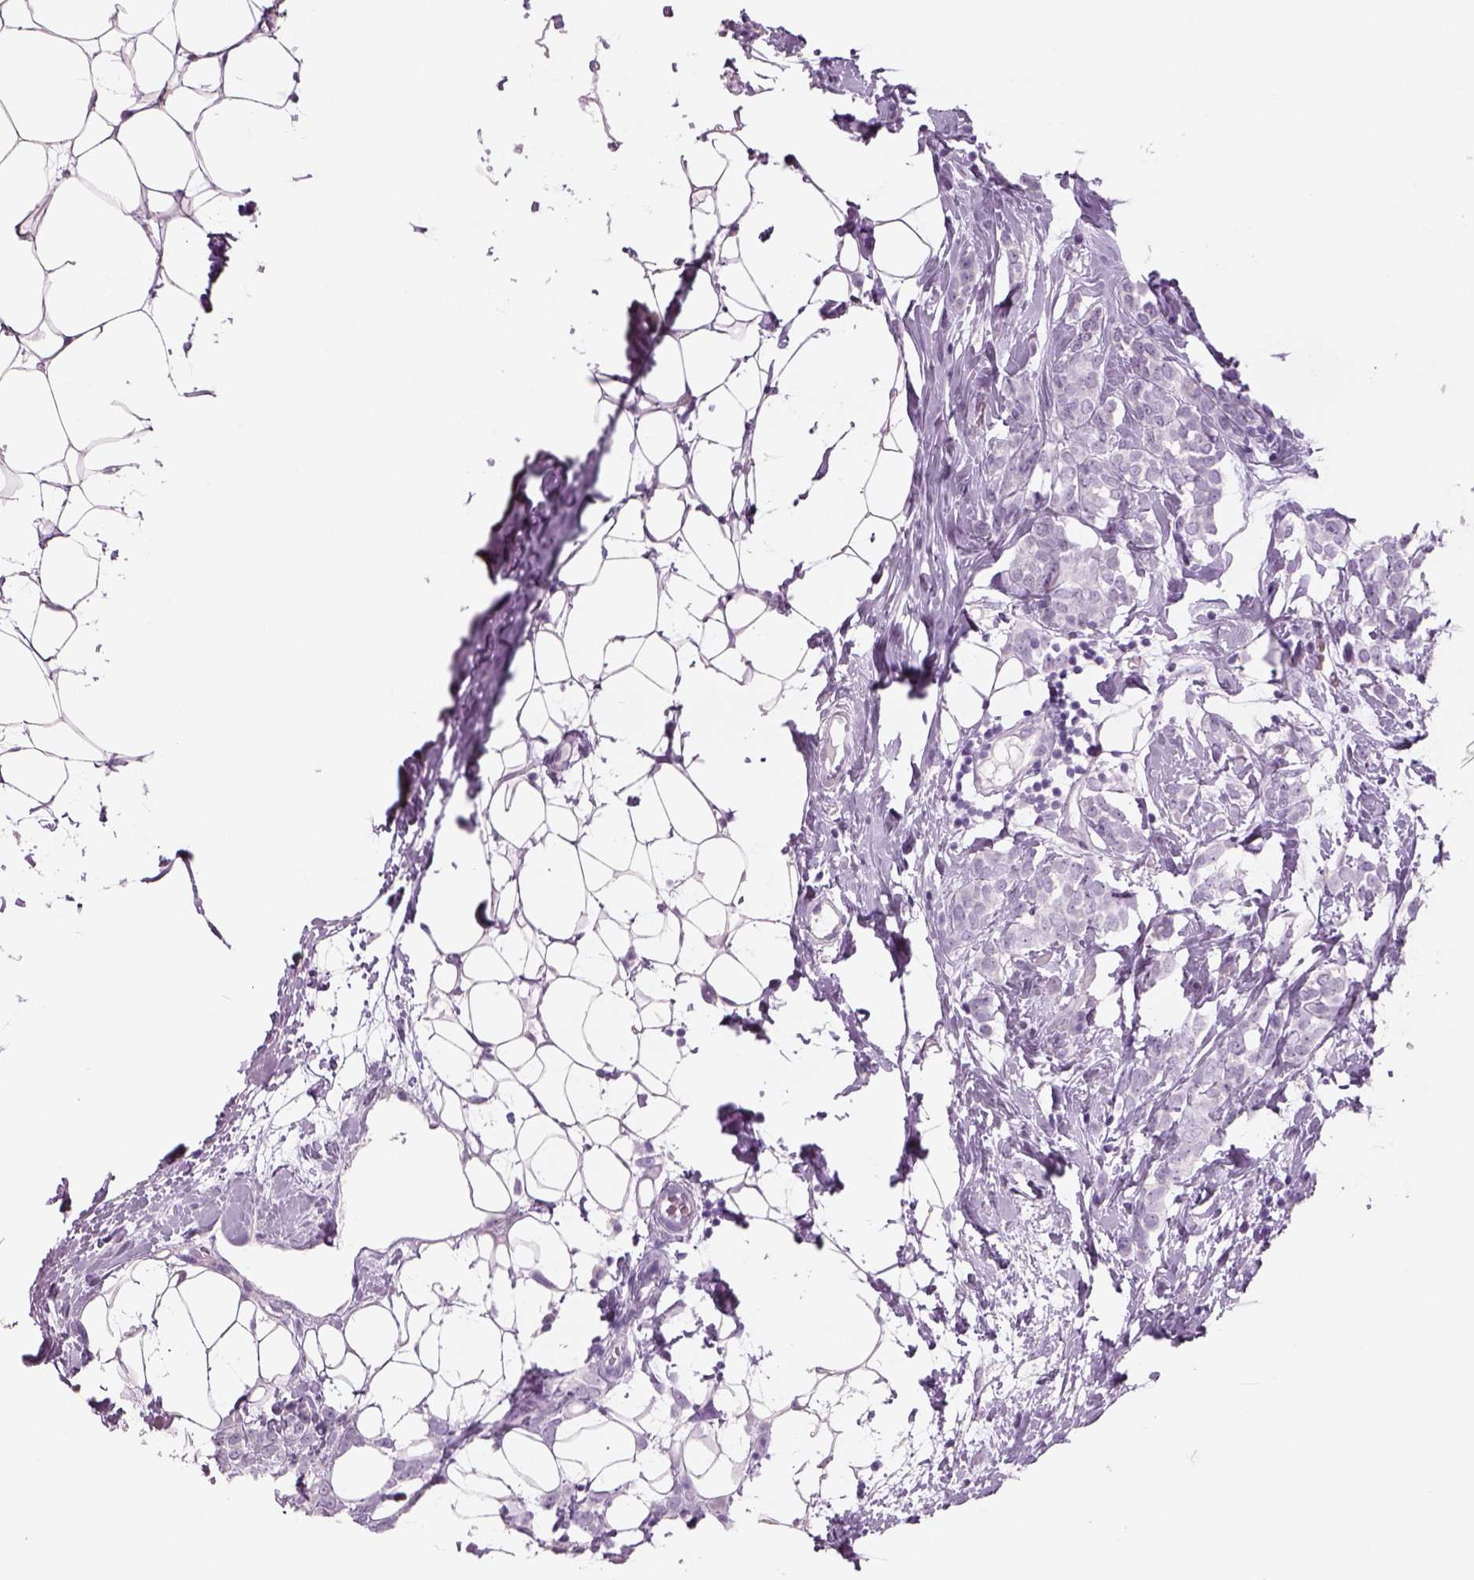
{"staining": {"intensity": "negative", "quantity": "none", "location": "none"}, "tissue": "breast cancer", "cell_type": "Tumor cells", "image_type": "cancer", "snomed": [{"axis": "morphology", "description": "Lobular carcinoma"}, {"axis": "topography", "description": "Breast"}], "caption": "Breast cancer (lobular carcinoma) stained for a protein using immunohistochemistry exhibits no positivity tumor cells.", "gene": "RHO", "patient": {"sex": "female", "age": 49}}